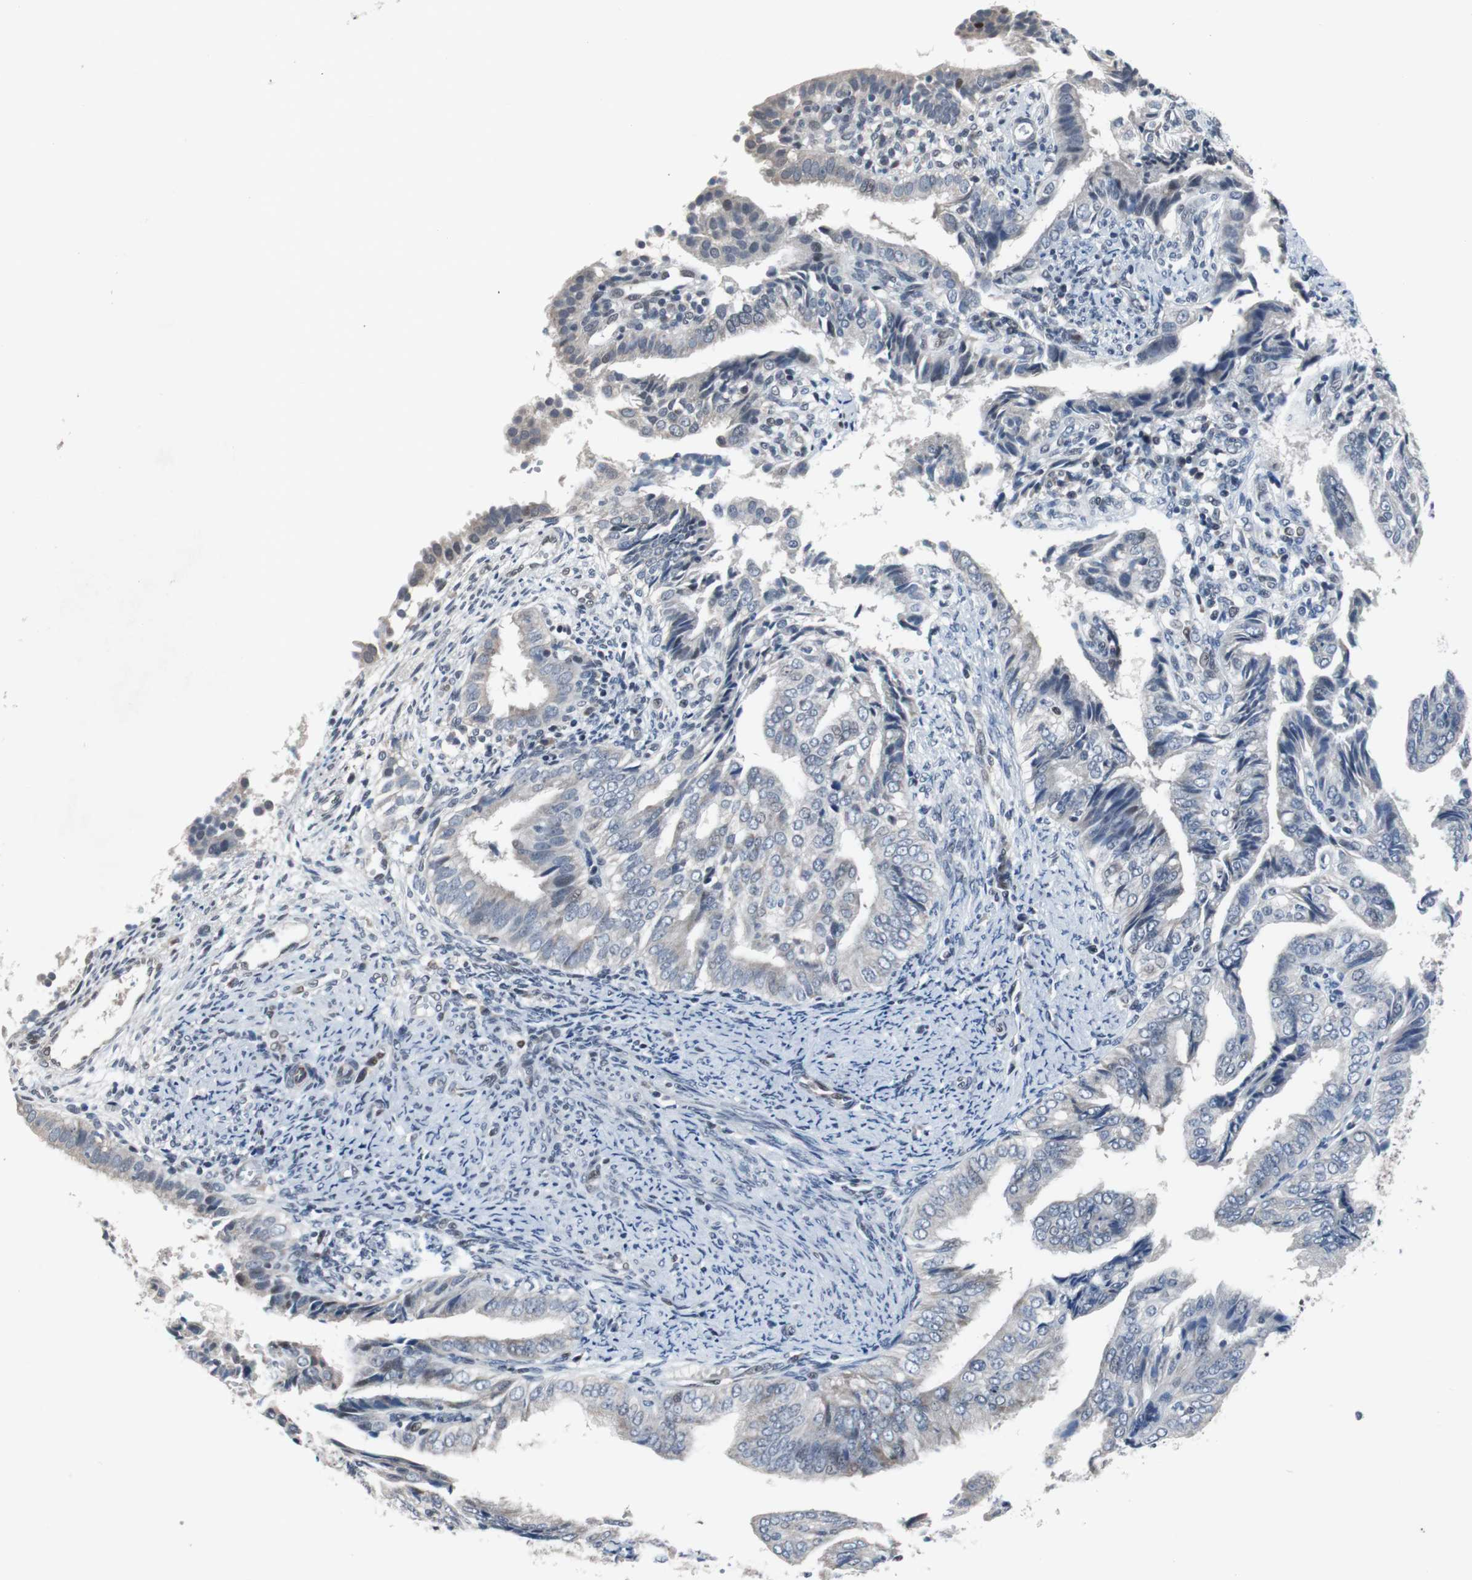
{"staining": {"intensity": "weak", "quantity": "<25%", "location": "cytoplasmic/membranous"}, "tissue": "endometrial cancer", "cell_type": "Tumor cells", "image_type": "cancer", "snomed": [{"axis": "morphology", "description": "Adenocarcinoma, NOS"}, {"axis": "topography", "description": "Endometrium"}], "caption": "This is an immunohistochemistry photomicrograph of human endometrial cancer (adenocarcinoma). There is no staining in tumor cells.", "gene": "TP63", "patient": {"sex": "female", "age": 58}}